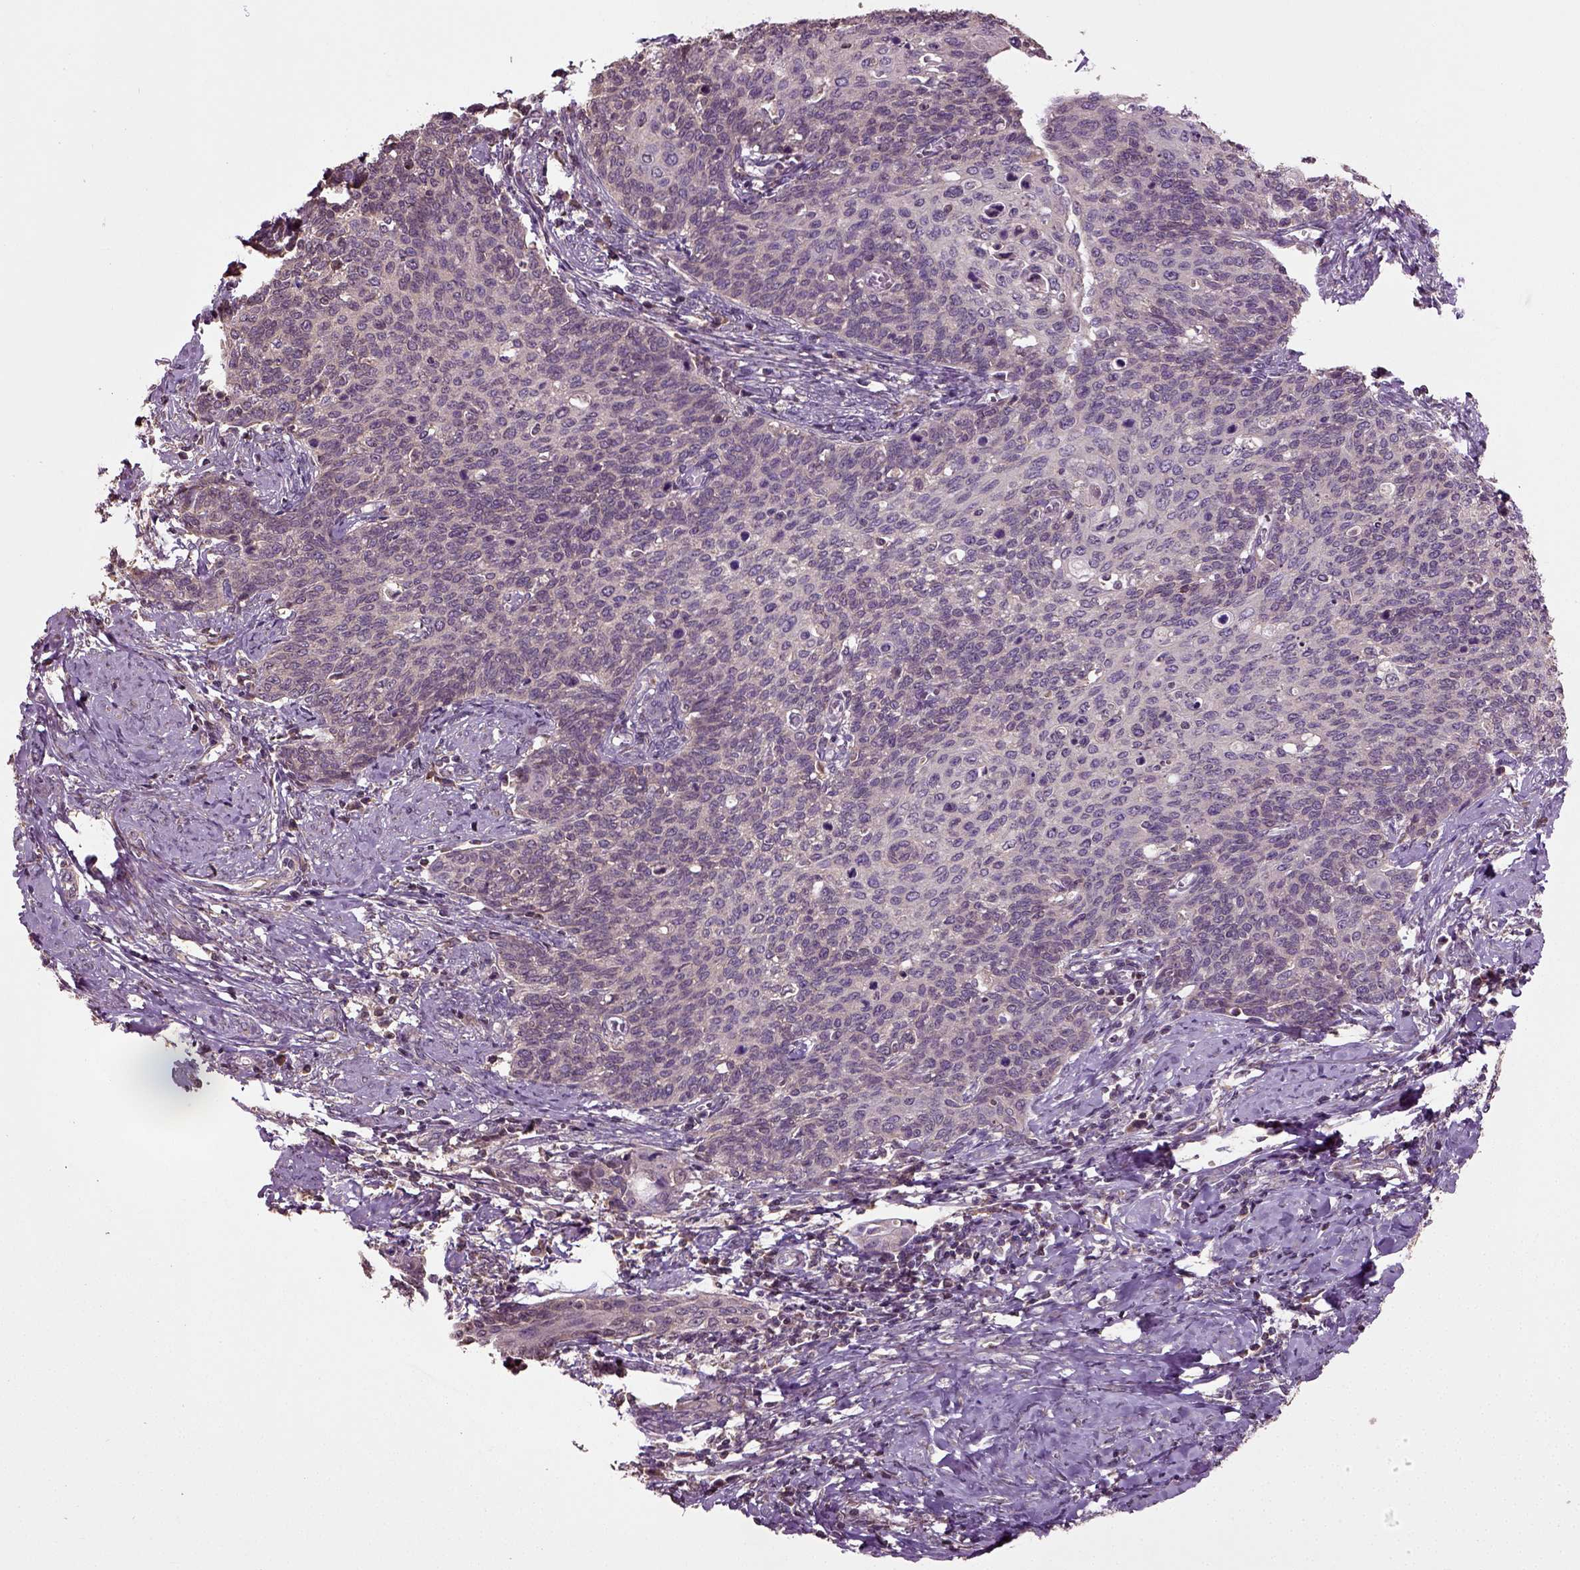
{"staining": {"intensity": "negative", "quantity": "none", "location": "none"}, "tissue": "cervical cancer", "cell_type": "Tumor cells", "image_type": "cancer", "snomed": [{"axis": "morphology", "description": "Normal tissue, NOS"}, {"axis": "morphology", "description": "Squamous cell carcinoma, NOS"}, {"axis": "topography", "description": "Cervix"}], "caption": "Squamous cell carcinoma (cervical) stained for a protein using IHC exhibits no staining tumor cells.", "gene": "ERV3-1", "patient": {"sex": "female", "age": 39}}